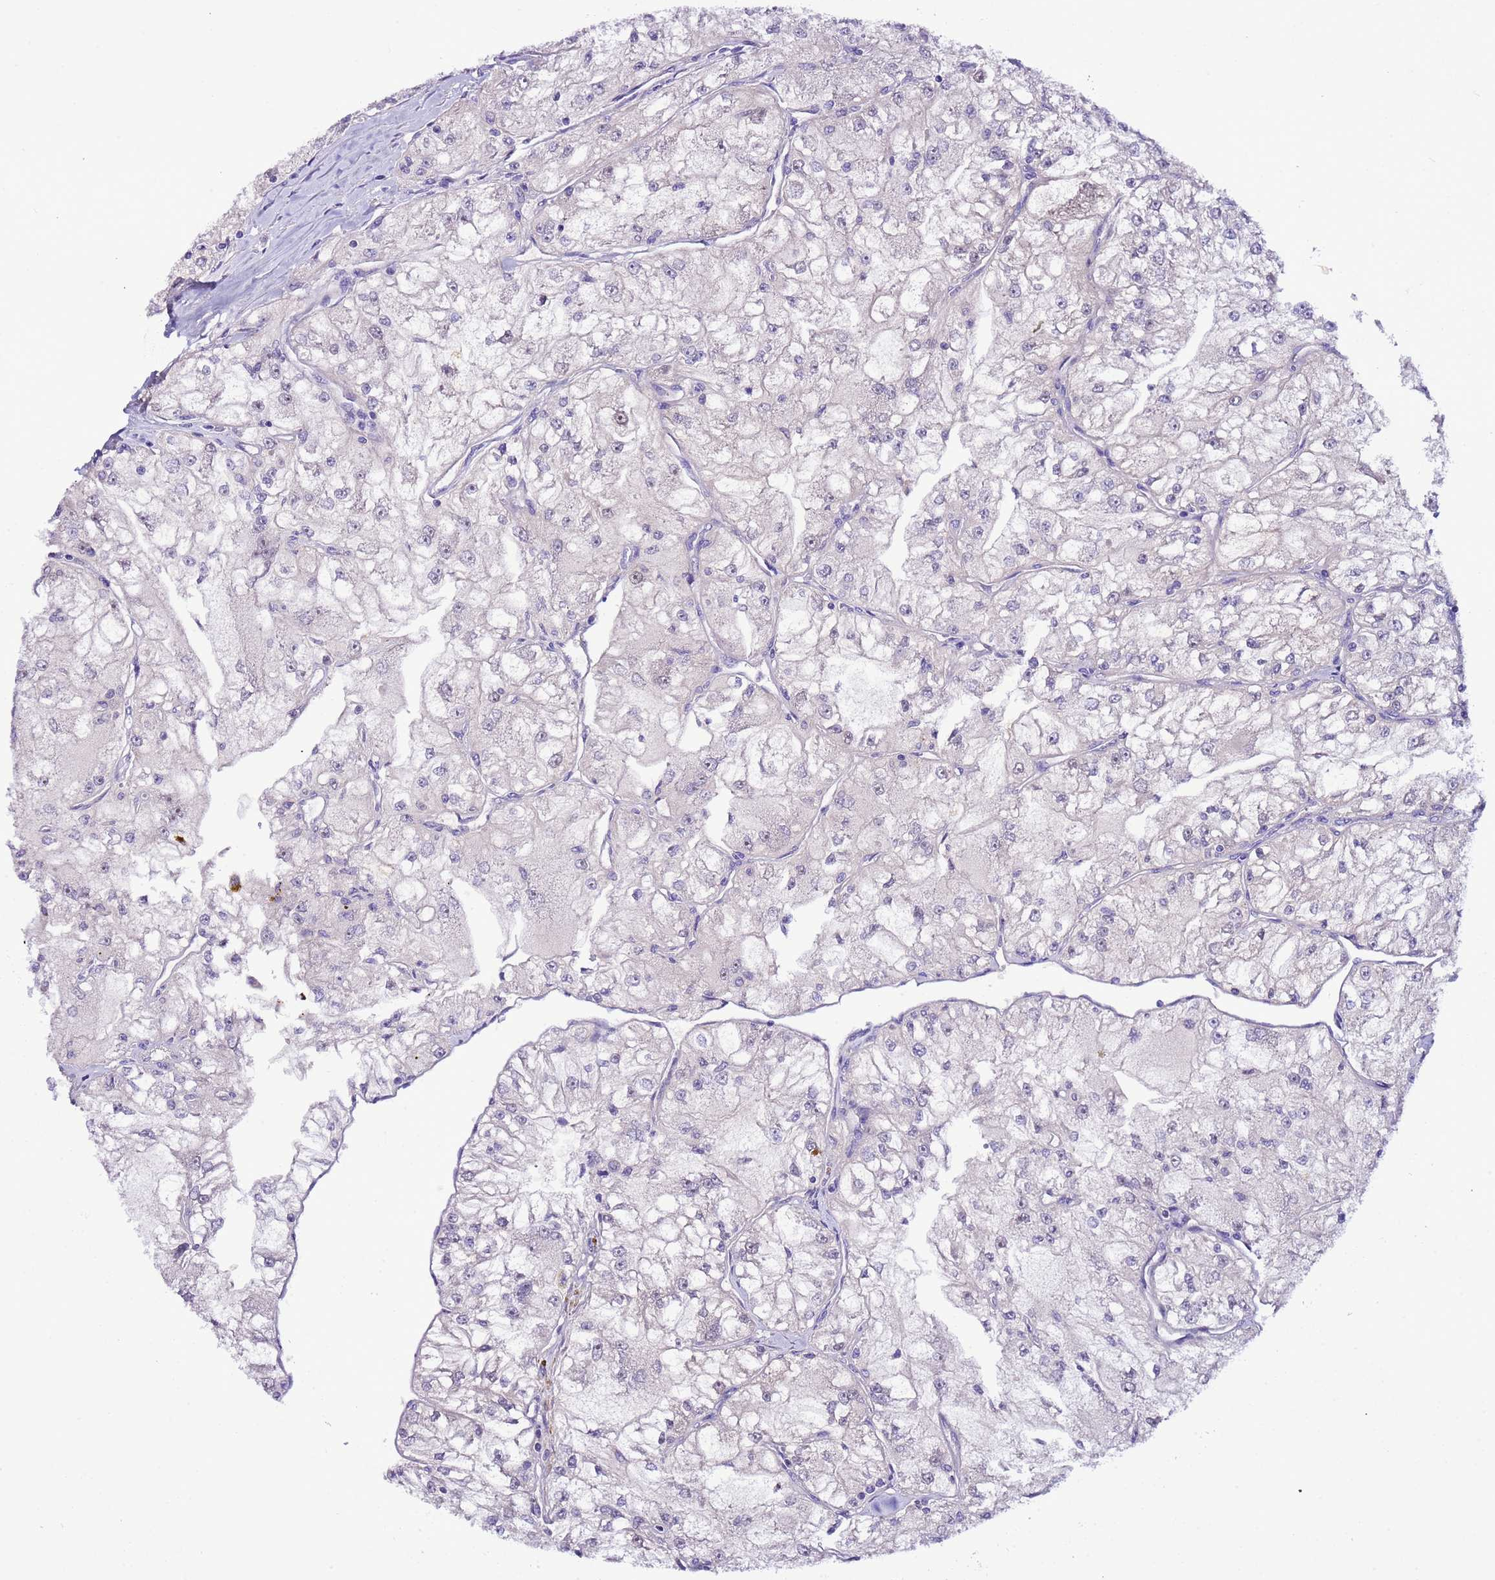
{"staining": {"intensity": "negative", "quantity": "none", "location": "none"}, "tissue": "renal cancer", "cell_type": "Tumor cells", "image_type": "cancer", "snomed": [{"axis": "morphology", "description": "Adenocarcinoma, NOS"}, {"axis": "topography", "description": "Kidney"}], "caption": "Tumor cells are negative for brown protein staining in renal cancer (adenocarcinoma).", "gene": "UEVLD", "patient": {"sex": "female", "age": 72}}